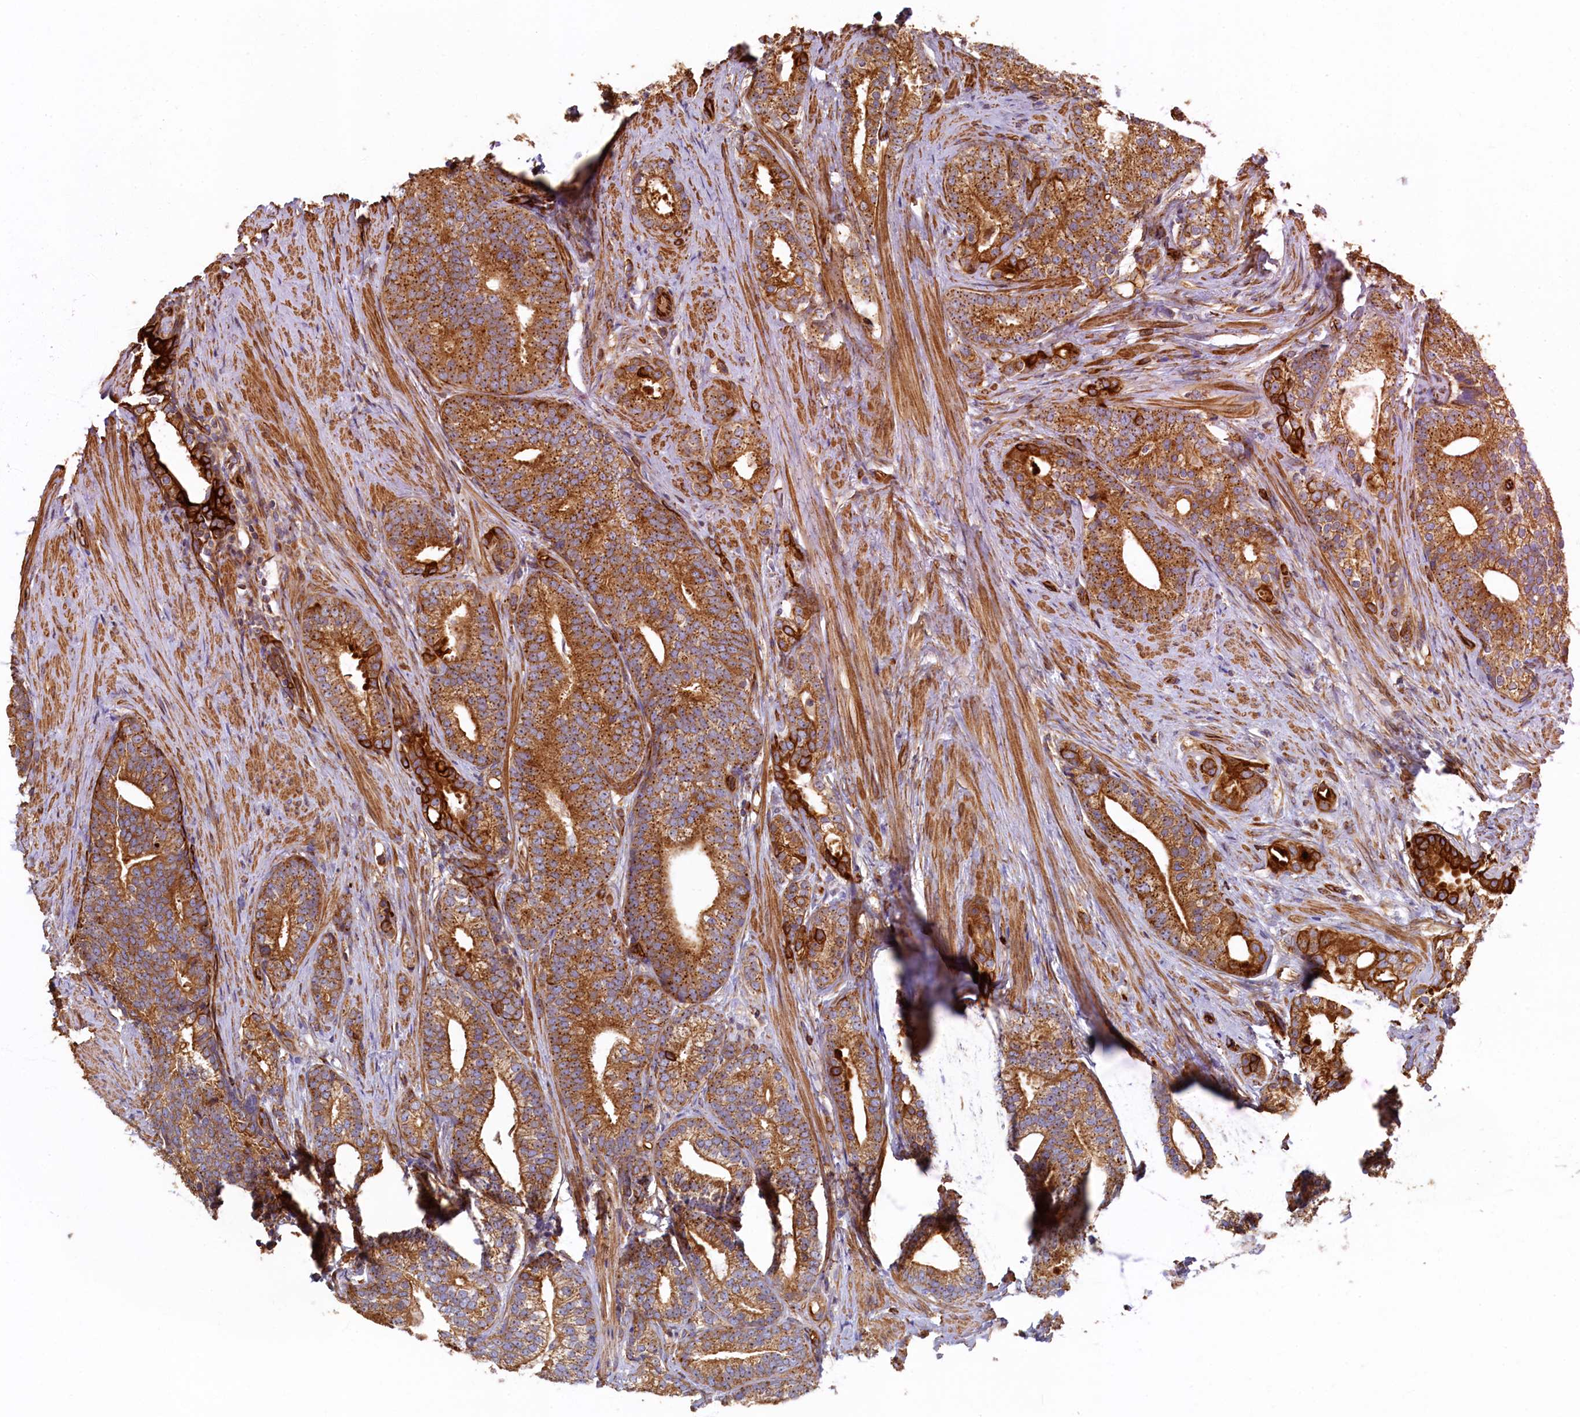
{"staining": {"intensity": "strong", "quantity": ">75%", "location": "cytoplasmic/membranous"}, "tissue": "prostate cancer", "cell_type": "Tumor cells", "image_type": "cancer", "snomed": [{"axis": "morphology", "description": "Adenocarcinoma, Low grade"}, {"axis": "topography", "description": "Prostate"}], "caption": "IHC photomicrograph of neoplastic tissue: prostate cancer stained using immunohistochemistry (IHC) shows high levels of strong protein expression localized specifically in the cytoplasmic/membranous of tumor cells, appearing as a cytoplasmic/membranous brown color.", "gene": "LRRC57", "patient": {"sex": "male", "age": 71}}